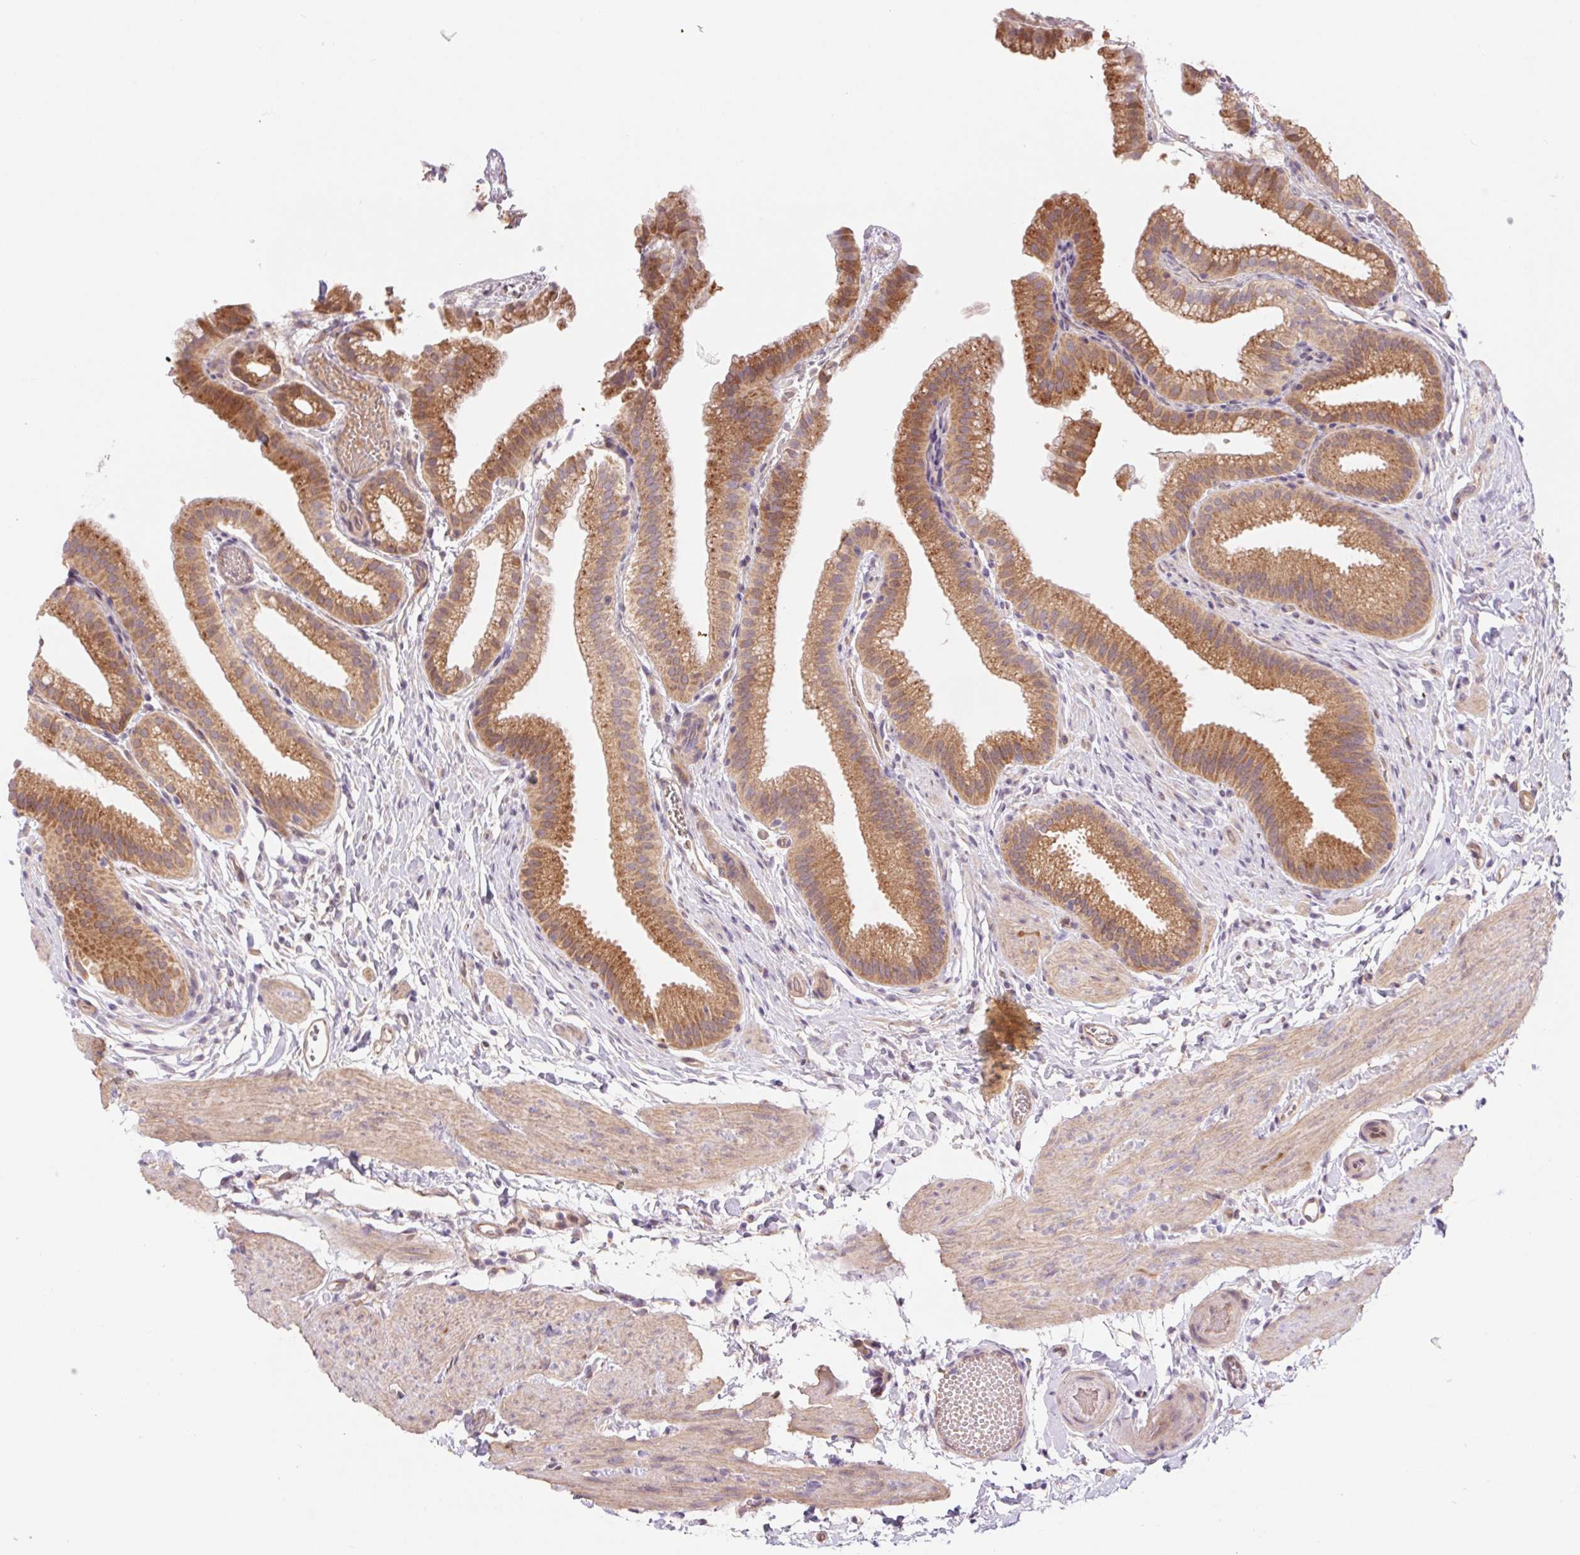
{"staining": {"intensity": "moderate", "quantity": ">75%", "location": "cytoplasmic/membranous"}, "tissue": "gallbladder", "cell_type": "Glandular cells", "image_type": "normal", "snomed": [{"axis": "morphology", "description": "Normal tissue, NOS"}, {"axis": "topography", "description": "Gallbladder"}], "caption": "This is a micrograph of IHC staining of benign gallbladder, which shows moderate expression in the cytoplasmic/membranous of glandular cells.", "gene": "RRM1", "patient": {"sex": "female", "age": 63}}